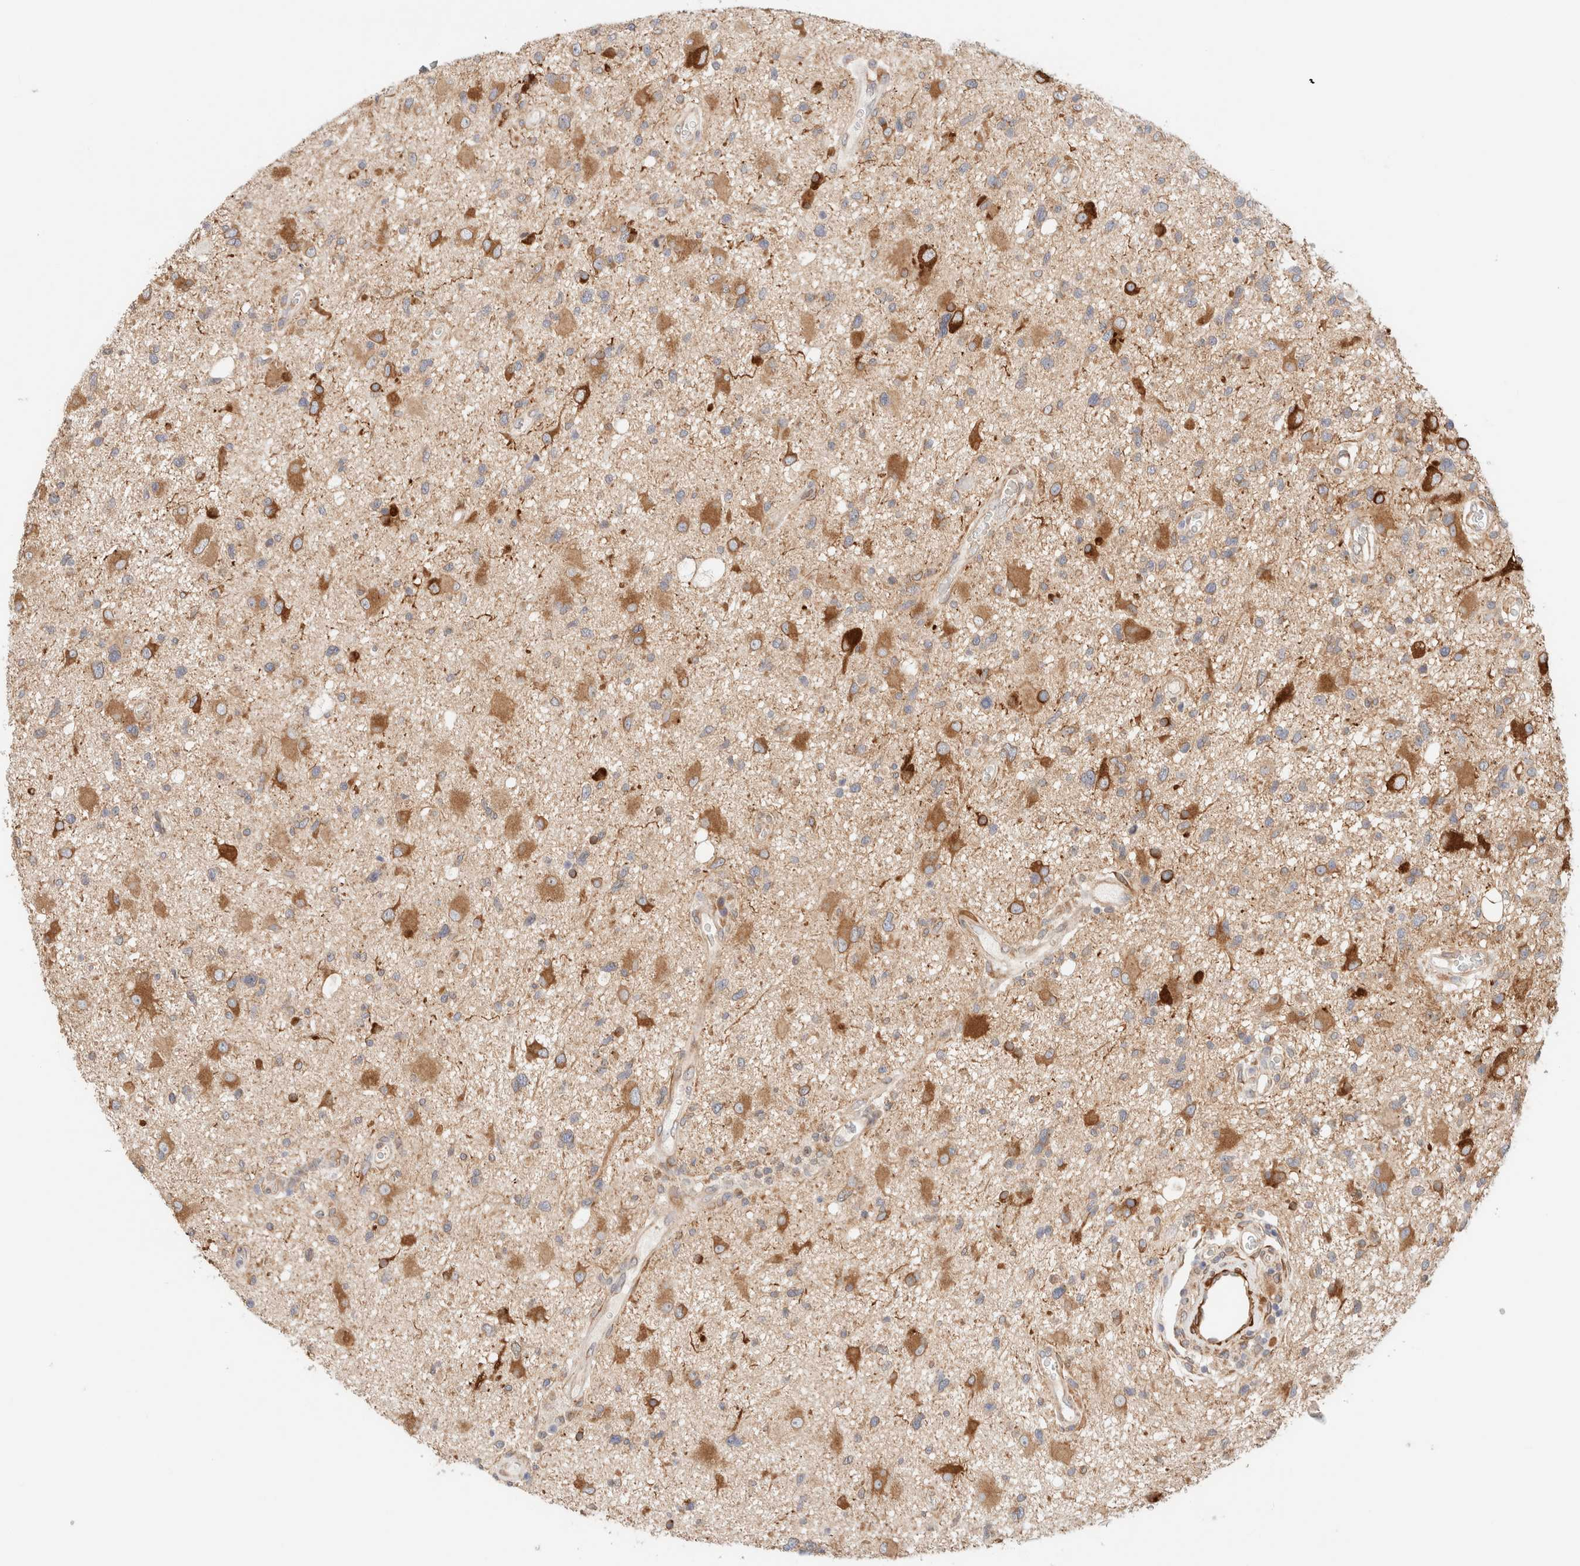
{"staining": {"intensity": "moderate", "quantity": ">75%", "location": "cytoplasmic/membranous"}, "tissue": "glioma", "cell_type": "Tumor cells", "image_type": "cancer", "snomed": [{"axis": "morphology", "description": "Glioma, malignant, High grade"}, {"axis": "topography", "description": "Brain"}], "caption": "Moderate cytoplasmic/membranous expression is present in approximately >75% of tumor cells in high-grade glioma (malignant).", "gene": "RRP15", "patient": {"sex": "male", "age": 33}}